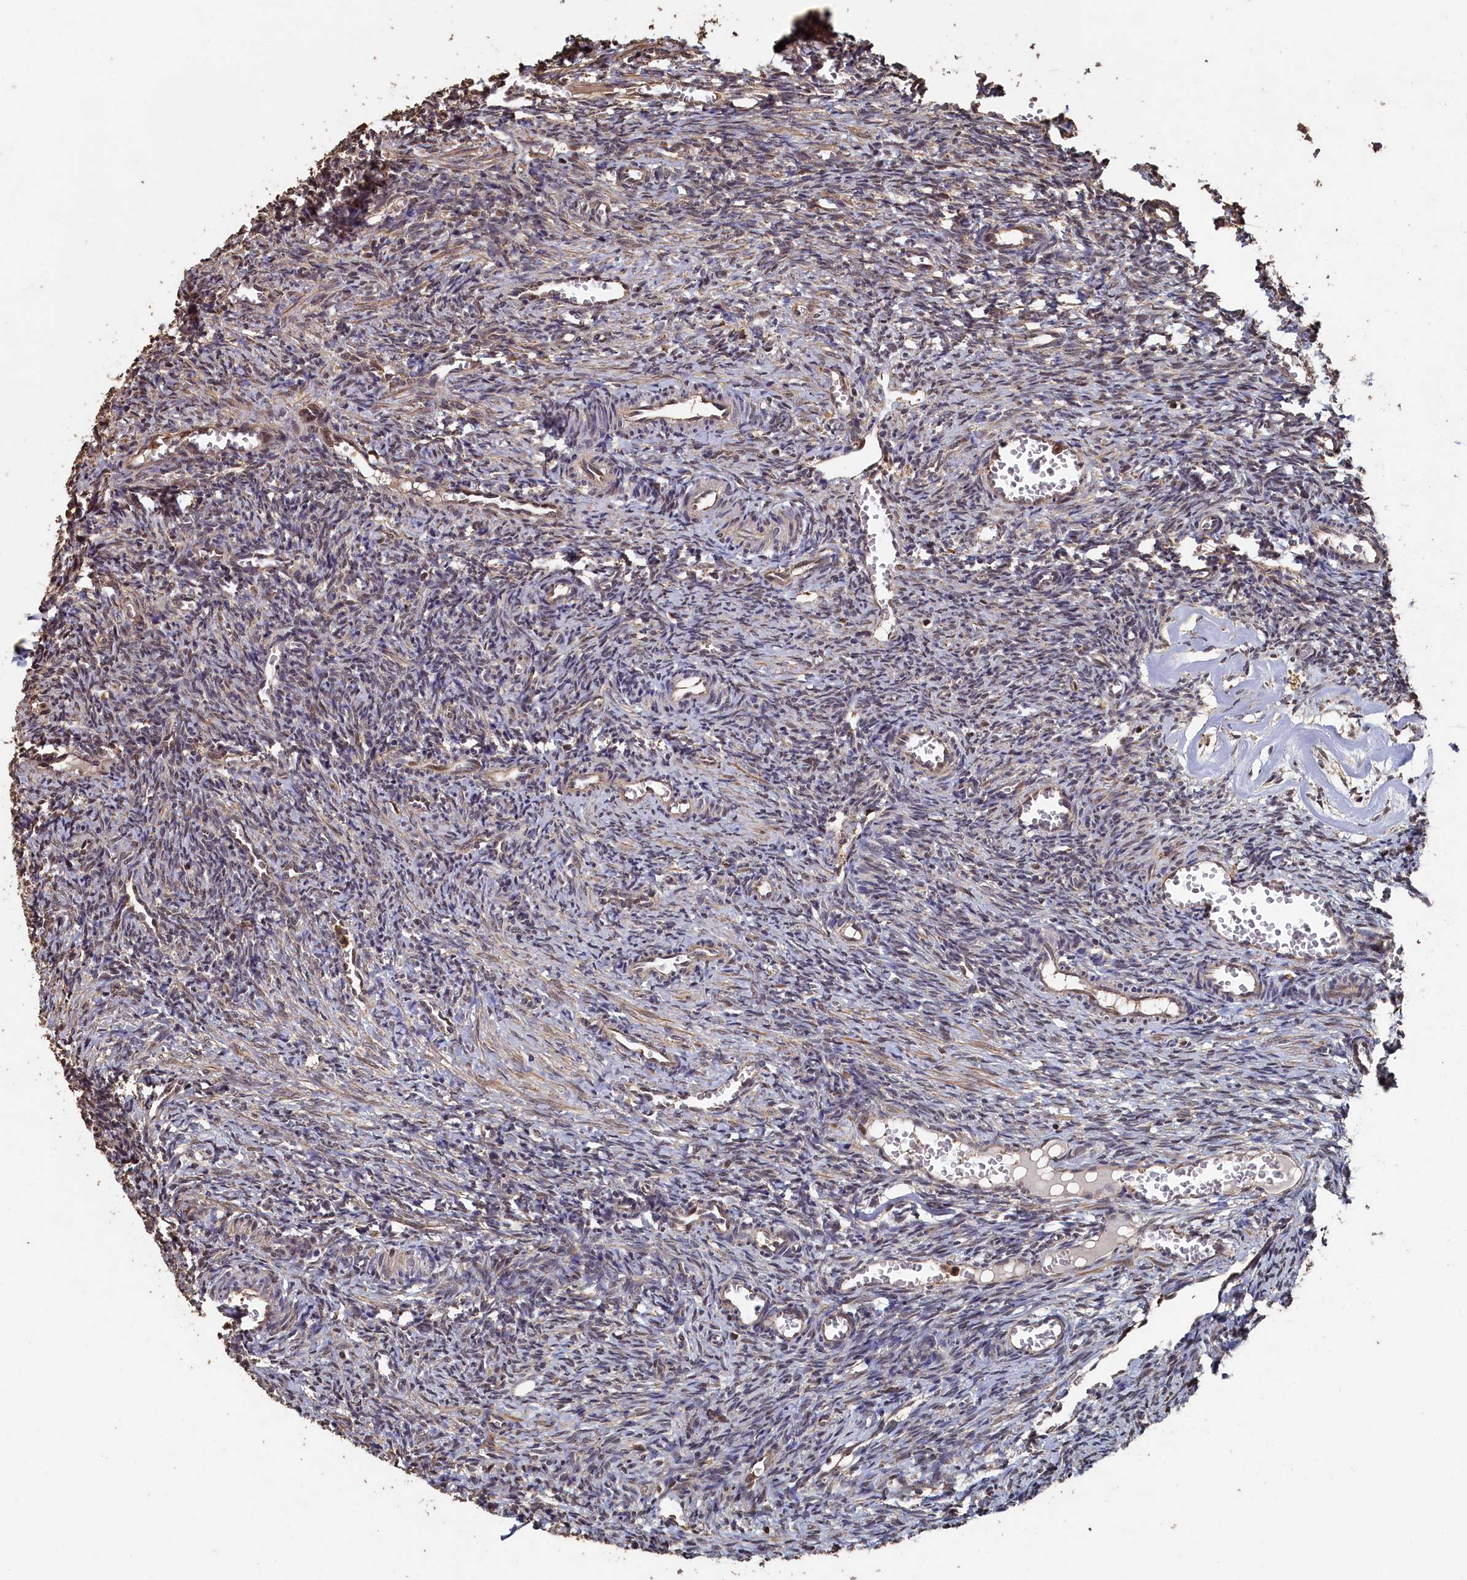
{"staining": {"intensity": "weak", "quantity": "<25%", "location": "cytoplasmic/membranous"}, "tissue": "ovary", "cell_type": "Ovarian stroma cells", "image_type": "normal", "snomed": [{"axis": "morphology", "description": "Normal tissue, NOS"}, {"axis": "topography", "description": "Ovary"}], "caption": "A histopathology image of ovary stained for a protein demonstrates no brown staining in ovarian stroma cells.", "gene": "PIGN", "patient": {"sex": "female", "age": 27}}